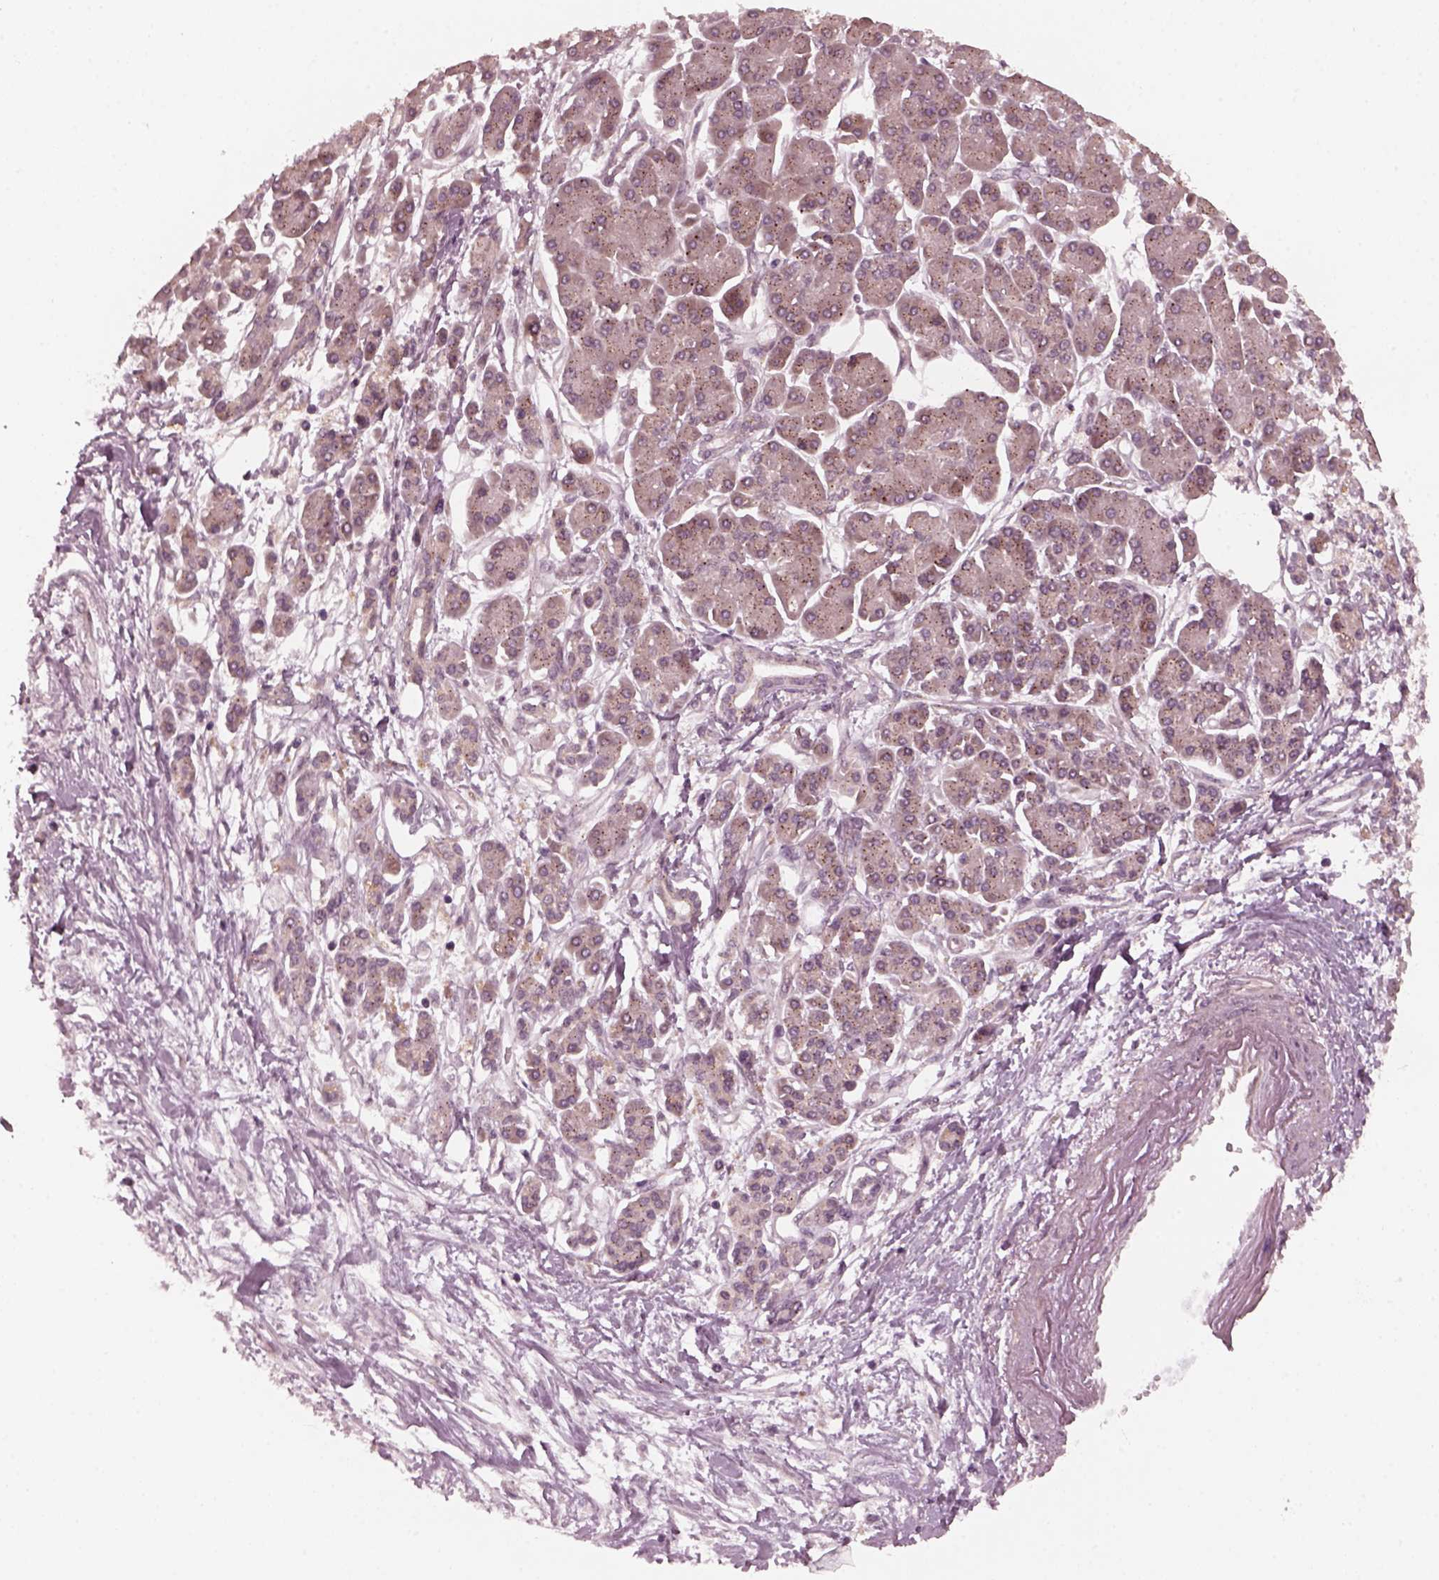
{"staining": {"intensity": "weak", "quantity": "<25%", "location": "cytoplasmic/membranous"}, "tissue": "pancreatic cancer", "cell_type": "Tumor cells", "image_type": "cancer", "snomed": [{"axis": "morphology", "description": "Adenocarcinoma, NOS"}, {"axis": "topography", "description": "Pancreas"}], "caption": "The micrograph reveals no staining of tumor cells in pancreatic adenocarcinoma.", "gene": "FAF2", "patient": {"sex": "female", "age": 77}}